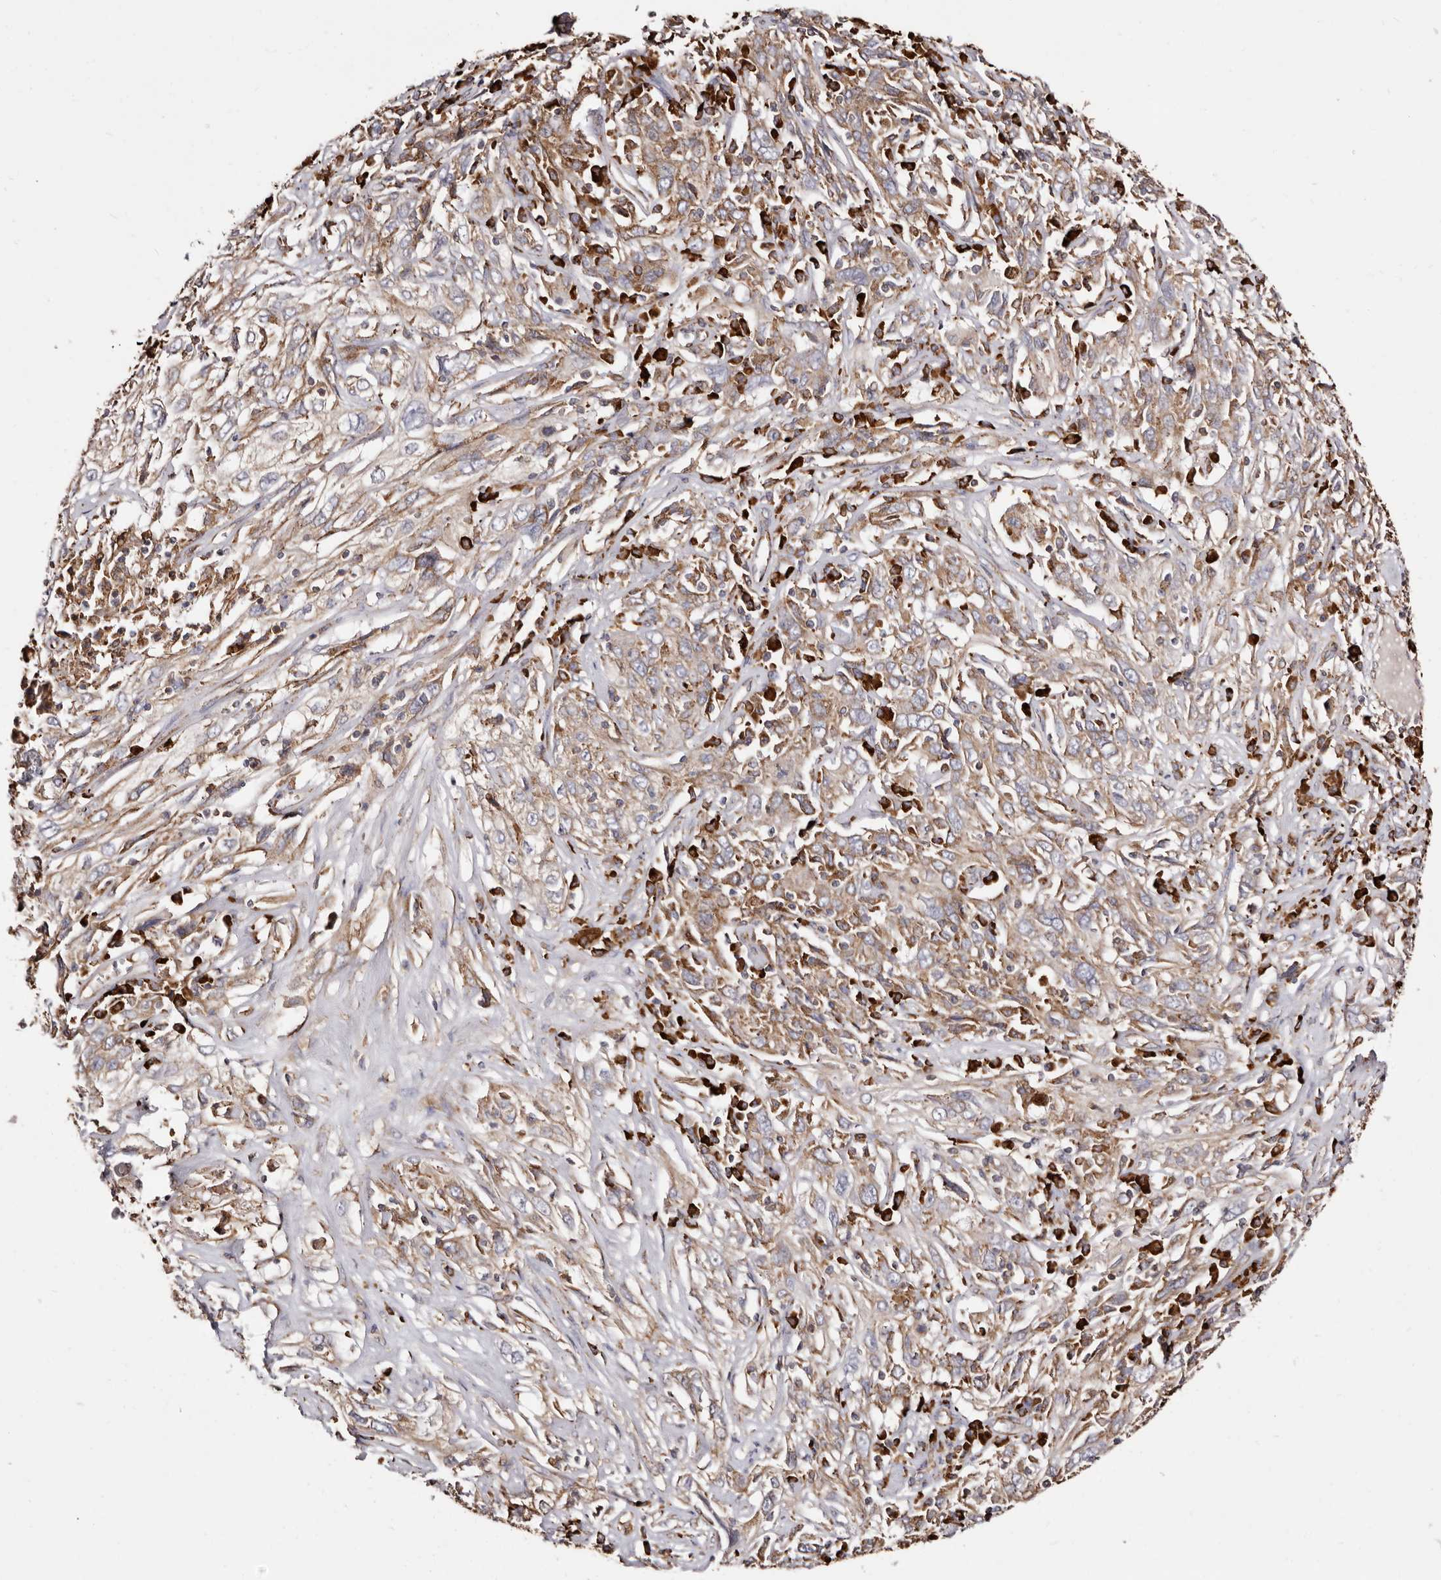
{"staining": {"intensity": "moderate", "quantity": ">75%", "location": "cytoplasmic/membranous"}, "tissue": "cervical cancer", "cell_type": "Tumor cells", "image_type": "cancer", "snomed": [{"axis": "morphology", "description": "Squamous cell carcinoma, NOS"}, {"axis": "topography", "description": "Cervix"}], "caption": "DAB (3,3'-diaminobenzidine) immunohistochemical staining of cervical squamous cell carcinoma reveals moderate cytoplasmic/membranous protein positivity in about >75% of tumor cells.", "gene": "ACBD6", "patient": {"sex": "female", "age": 46}}